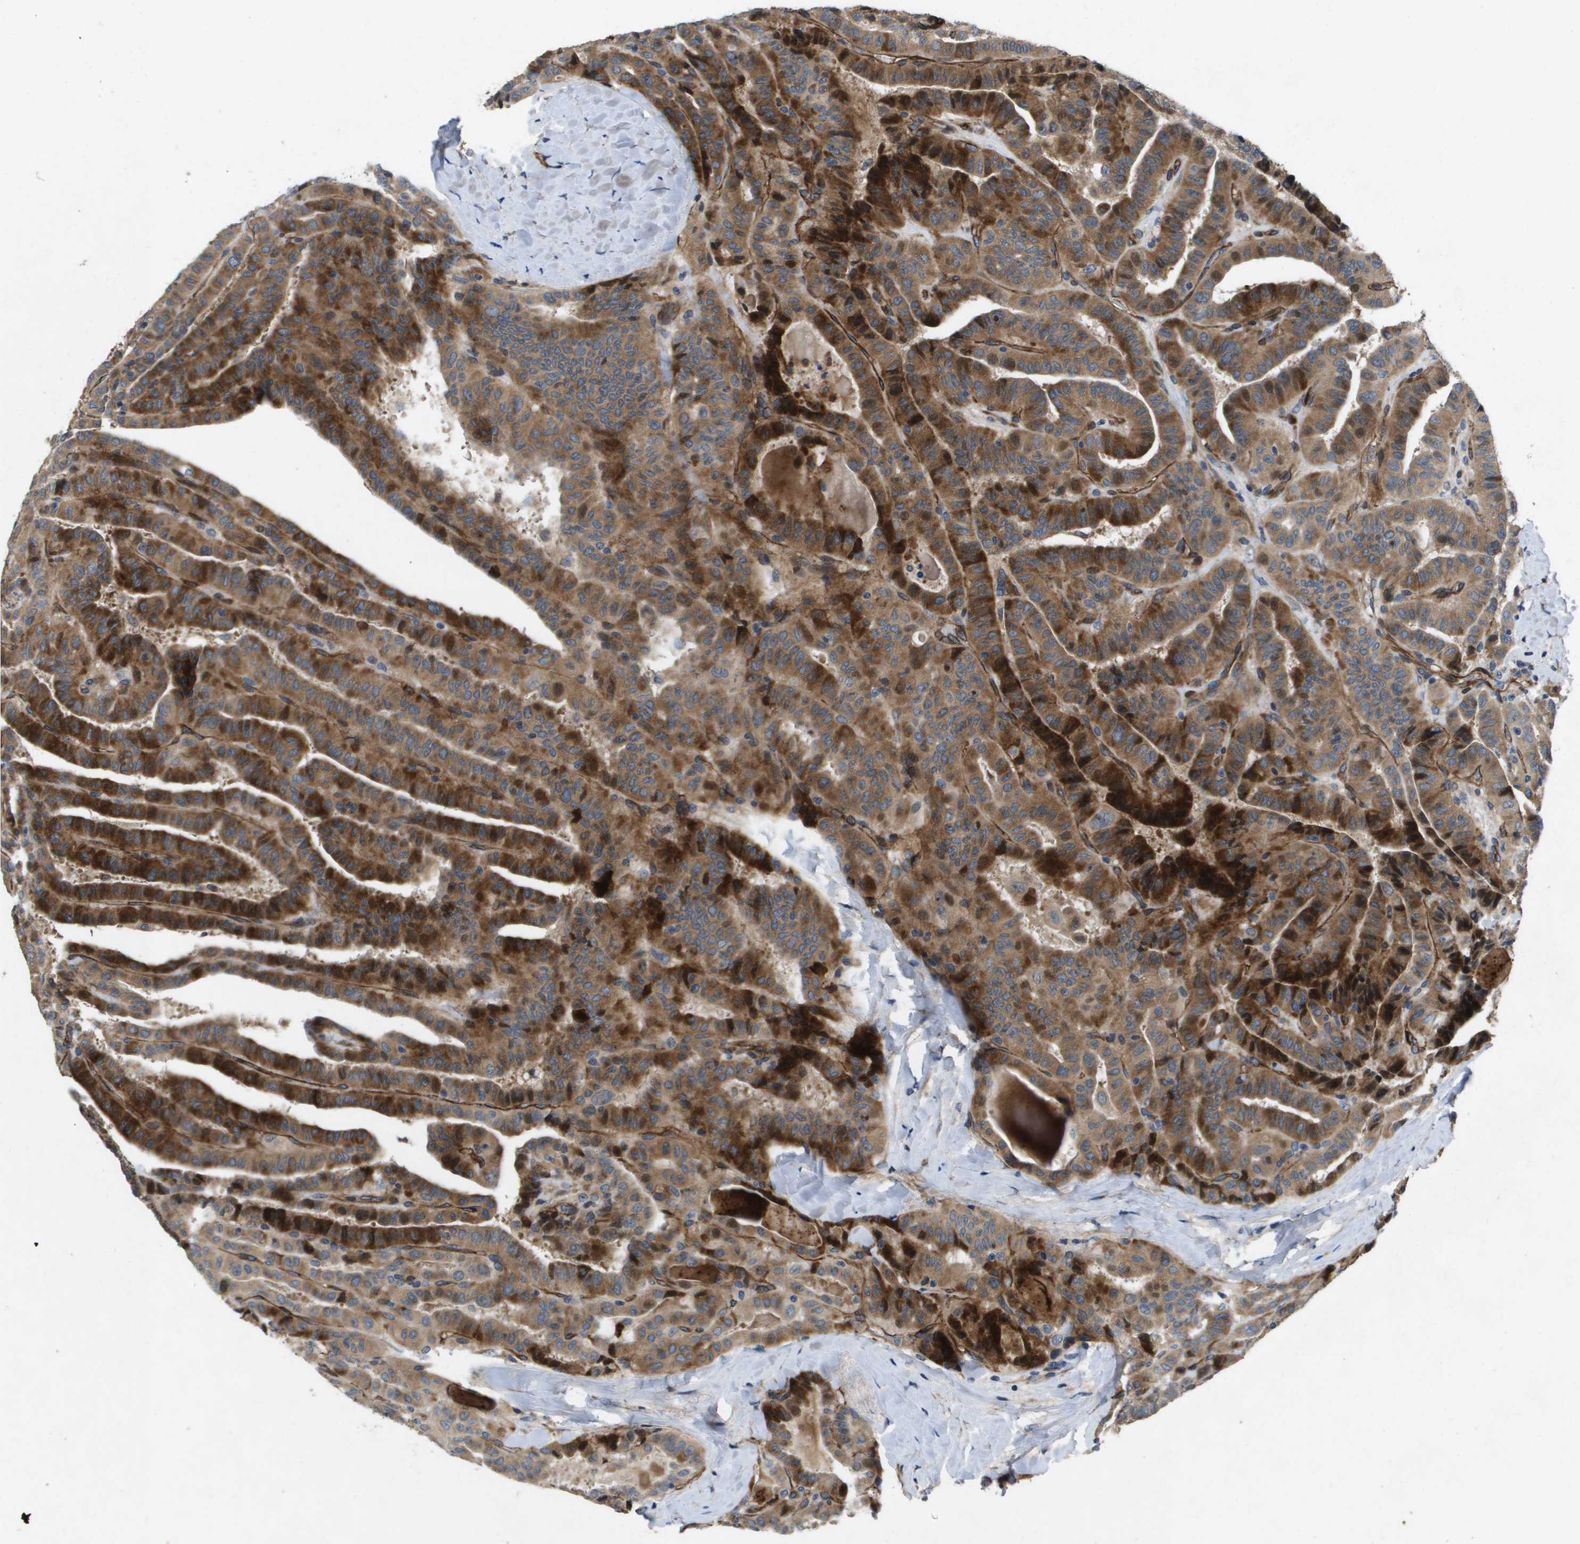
{"staining": {"intensity": "strong", "quantity": ">75%", "location": "cytoplasmic/membranous"}, "tissue": "thyroid cancer", "cell_type": "Tumor cells", "image_type": "cancer", "snomed": [{"axis": "morphology", "description": "Papillary adenocarcinoma, NOS"}, {"axis": "topography", "description": "Thyroid gland"}], "caption": "Protein analysis of papillary adenocarcinoma (thyroid) tissue exhibits strong cytoplasmic/membranous positivity in approximately >75% of tumor cells.", "gene": "ENTPD2", "patient": {"sex": "male", "age": 77}}